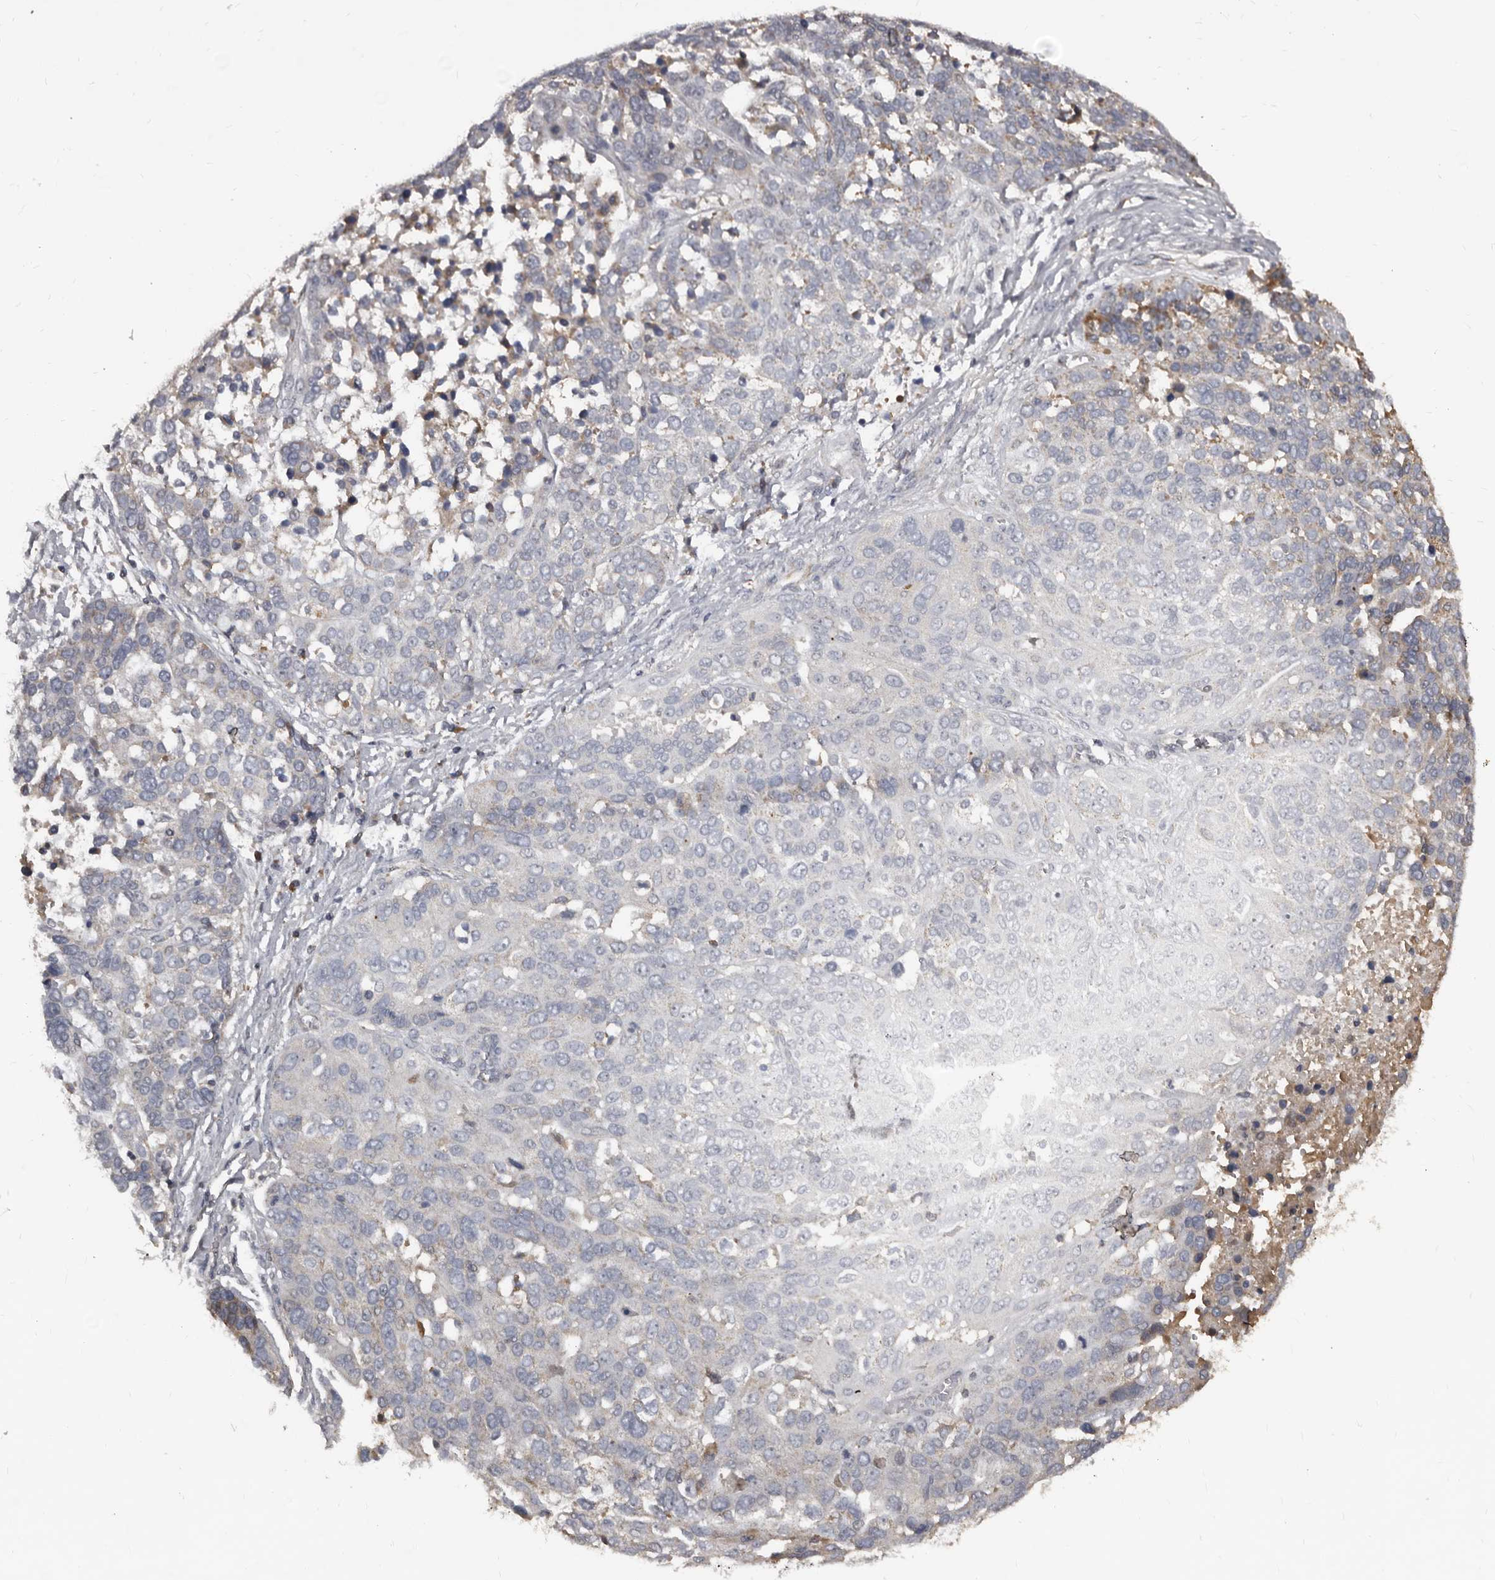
{"staining": {"intensity": "negative", "quantity": "none", "location": "none"}, "tissue": "ovarian cancer", "cell_type": "Tumor cells", "image_type": "cancer", "snomed": [{"axis": "morphology", "description": "Cystadenocarcinoma, serous, NOS"}, {"axis": "topography", "description": "Ovary"}], "caption": "This is an IHC histopathology image of human ovarian cancer (serous cystadenocarcinoma). There is no staining in tumor cells.", "gene": "GREB1", "patient": {"sex": "female", "age": 44}}